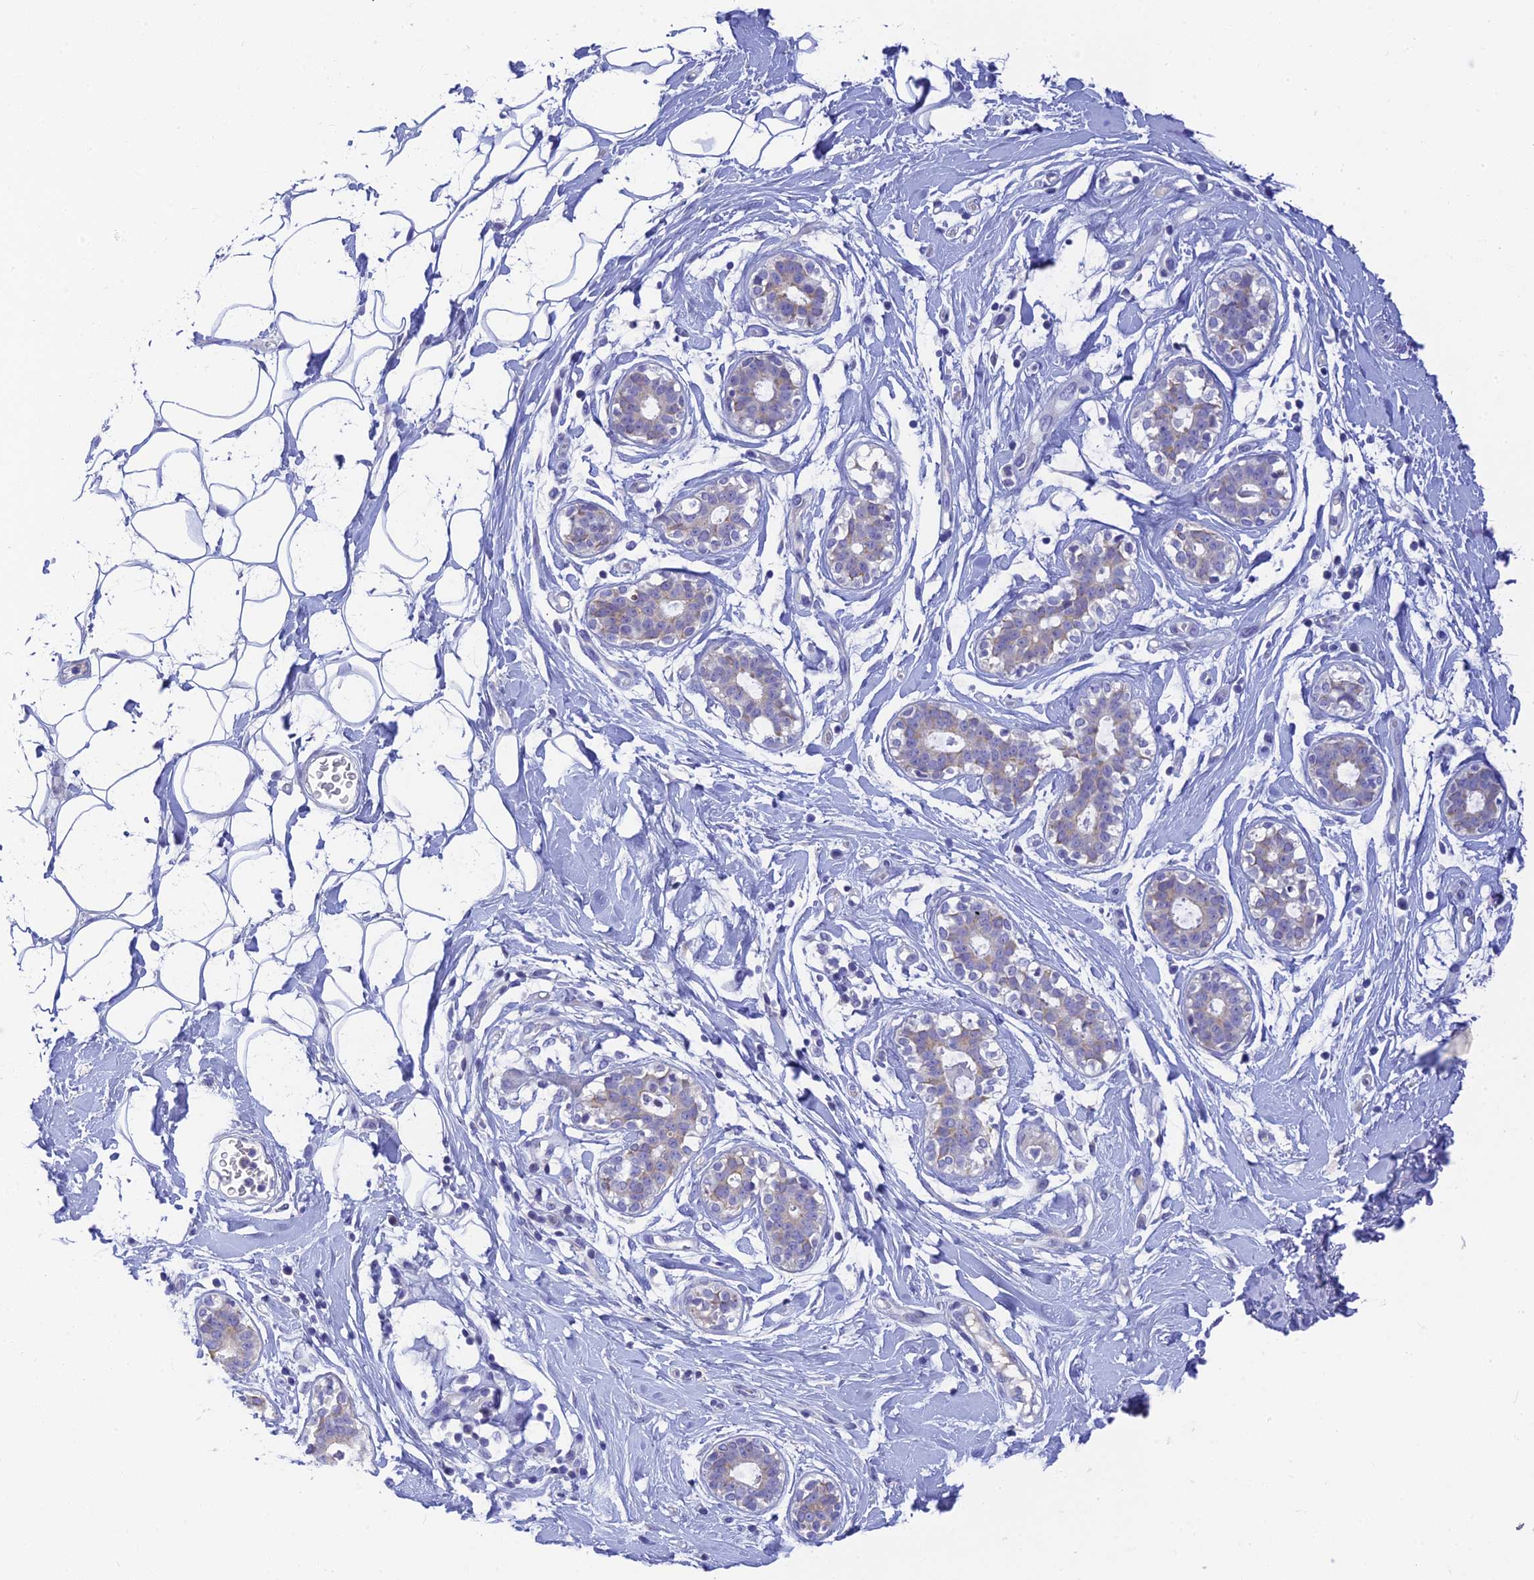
{"staining": {"intensity": "negative", "quantity": "none", "location": "none"}, "tissue": "adipose tissue", "cell_type": "Adipocytes", "image_type": "normal", "snomed": [{"axis": "morphology", "description": "Normal tissue, NOS"}, {"axis": "topography", "description": "Breast"}], "caption": "IHC photomicrograph of benign human adipose tissue stained for a protein (brown), which displays no expression in adipocytes.", "gene": "INTS13", "patient": {"sex": "female", "age": 26}}